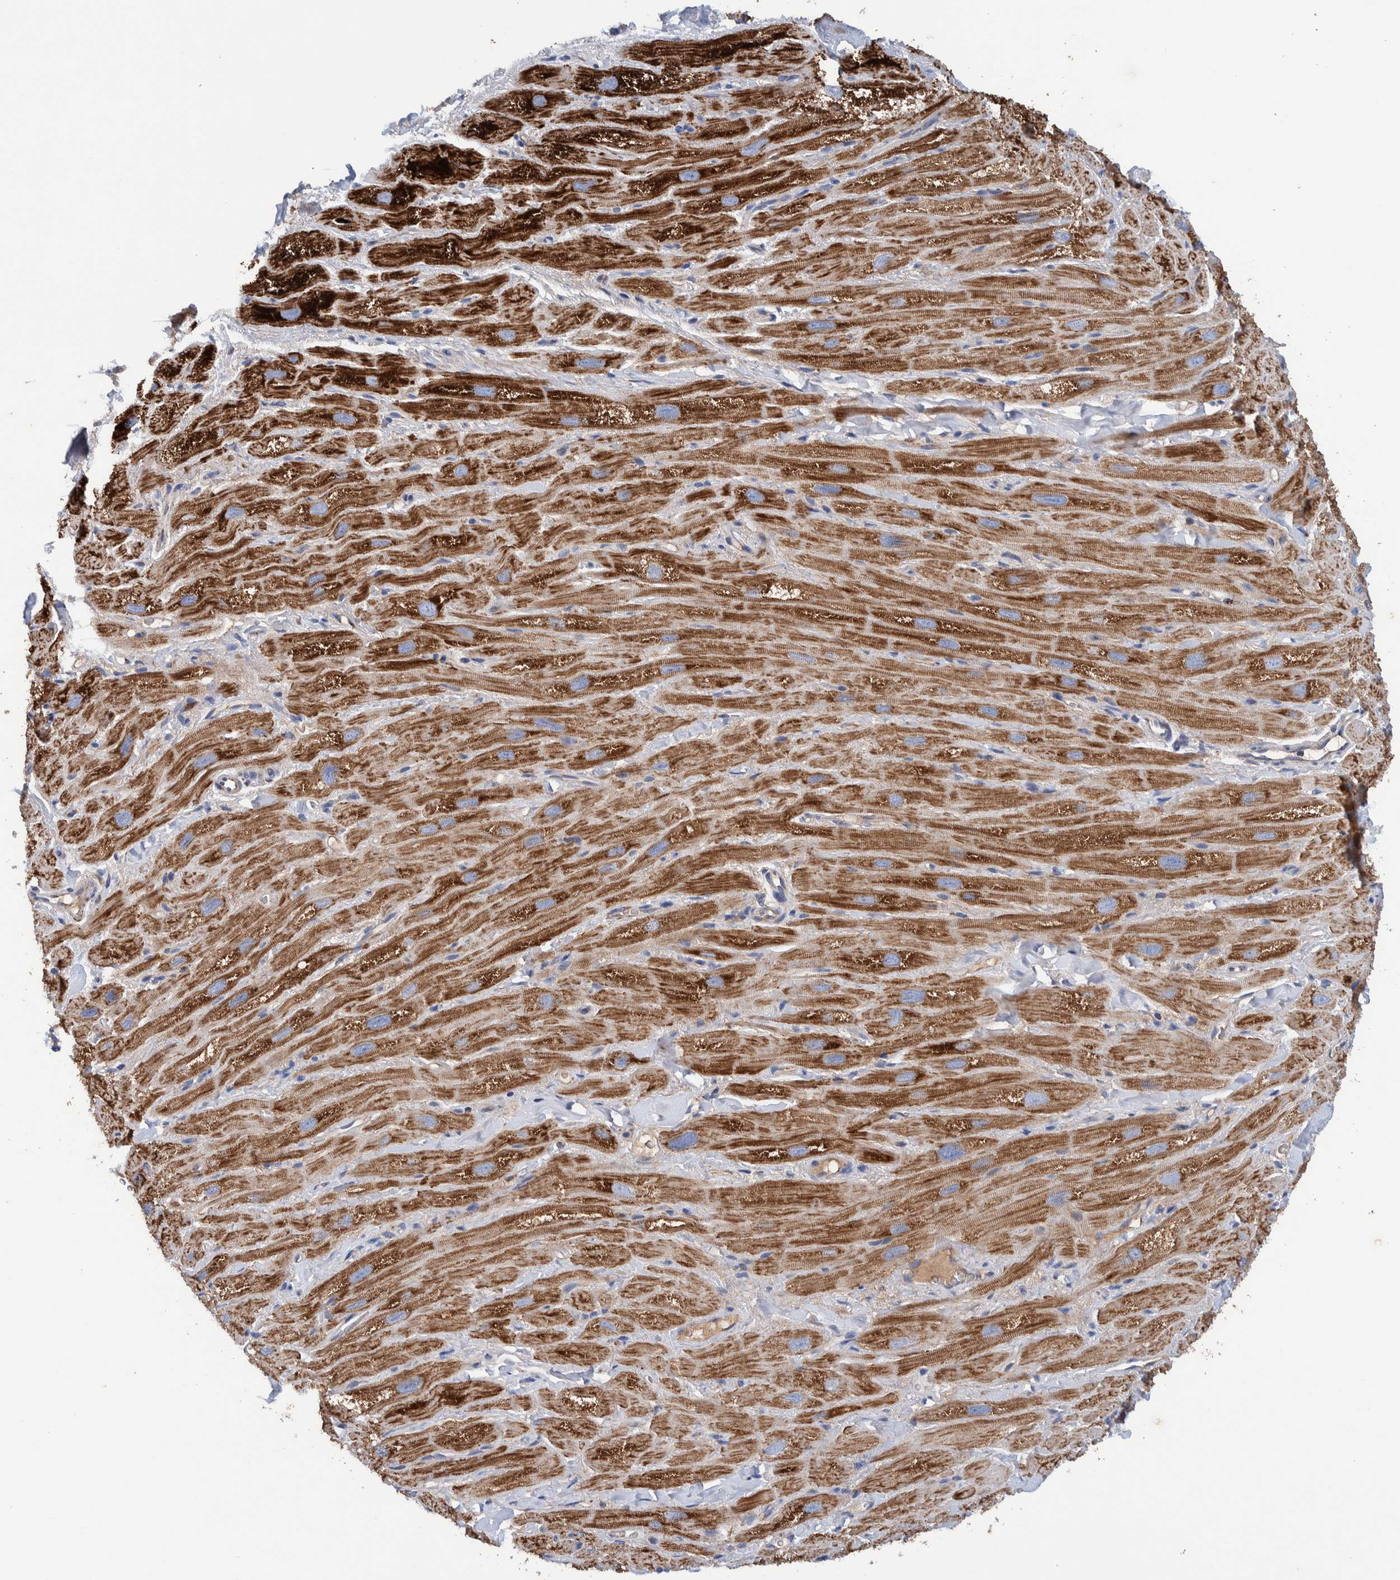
{"staining": {"intensity": "strong", "quantity": ">75%", "location": "cytoplasmic/membranous"}, "tissue": "heart muscle", "cell_type": "Cardiomyocytes", "image_type": "normal", "snomed": [{"axis": "morphology", "description": "Normal tissue, NOS"}, {"axis": "topography", "description": "Heart"}], "caption": "Immunohistochemistry of normal human heart muscle exhibits high levels of strong cytoplasmic/membranous staining in approximately >75% of cardiomyocytes. The protein of interest is stained brown, and the nuclei are stained in blue (DAB (3,3'-diaminobenzidine) IHC with brightfield microscopy, high magnification).", "gene": "DECR1", "patient": {"sex": "male", "age": 49}}